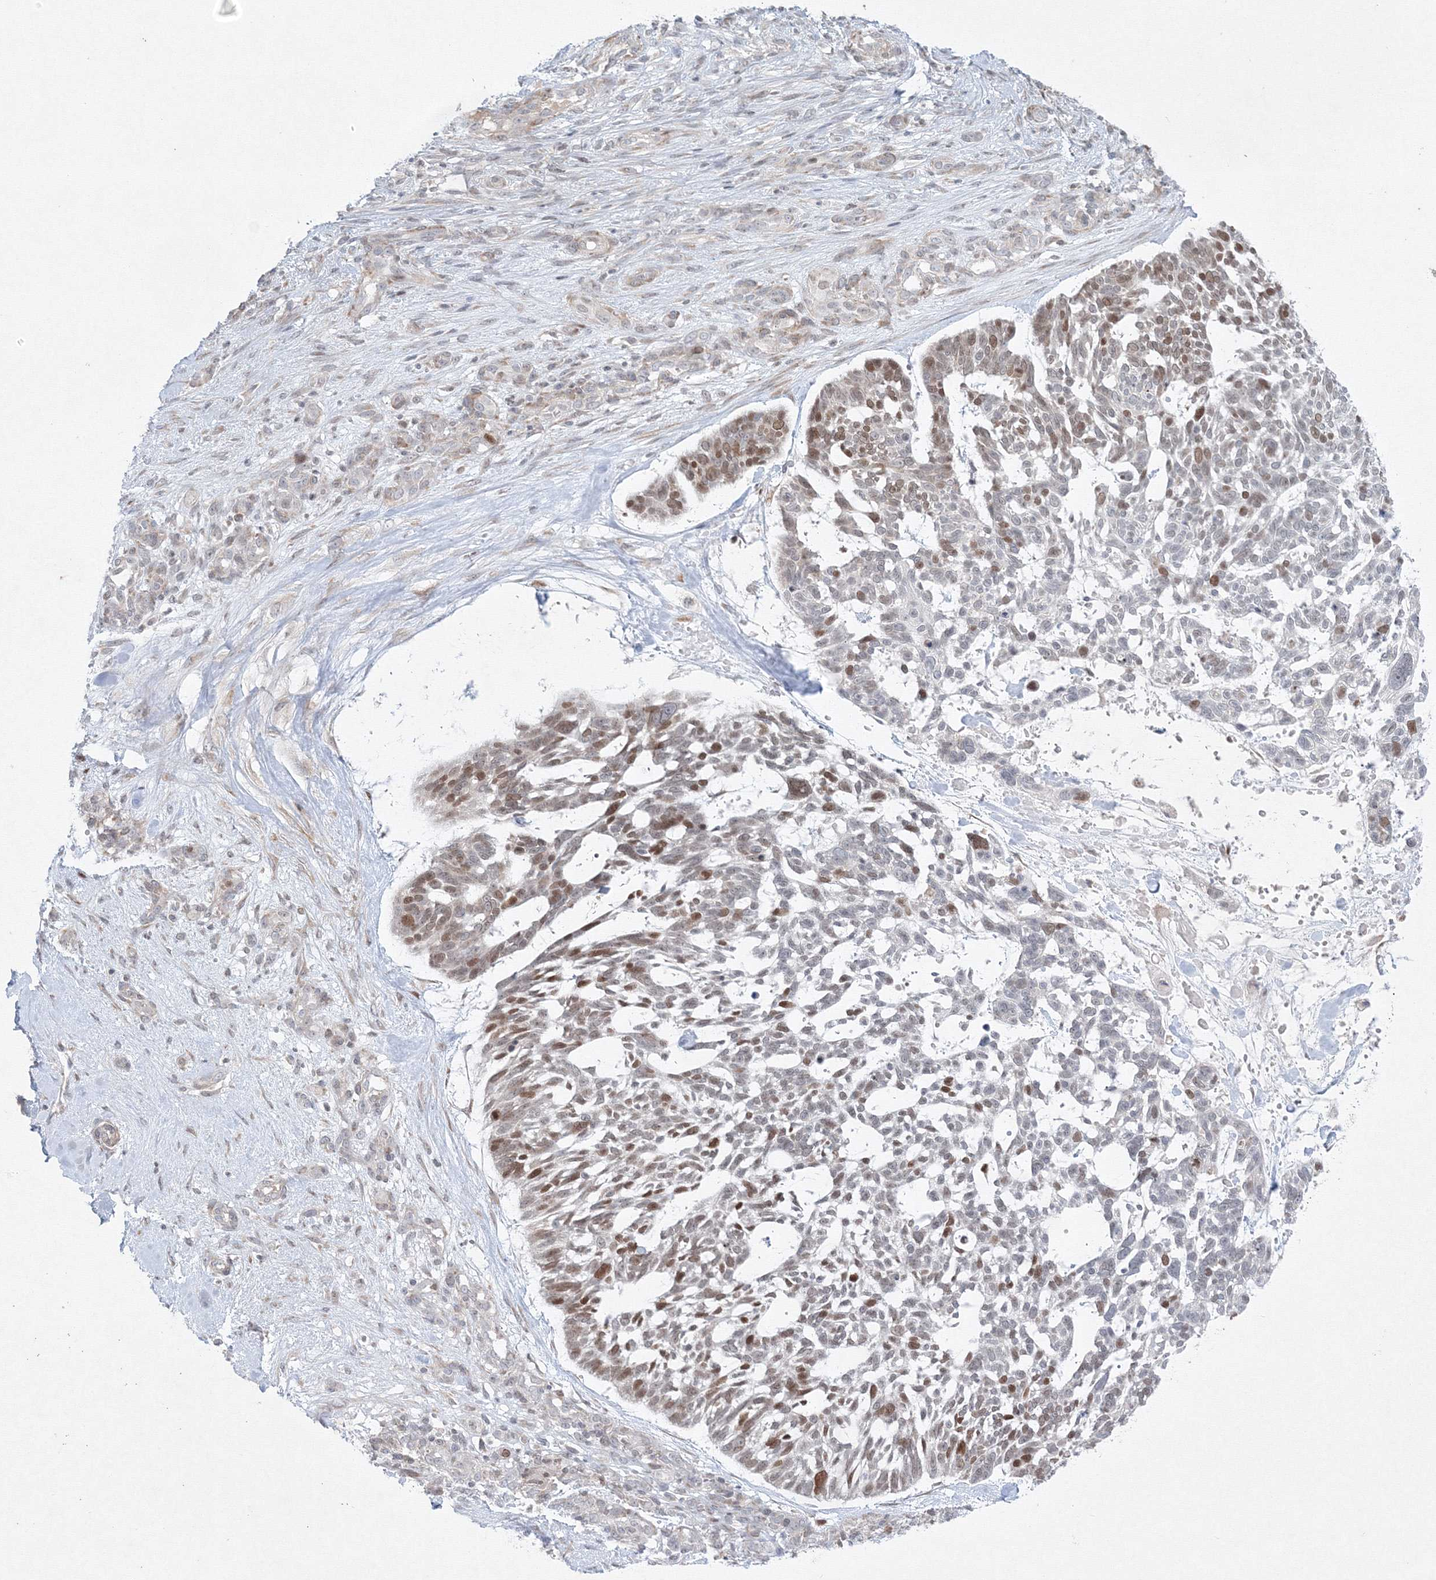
{"staining": {"intensity": "moderate", "quantity": "<25%", "location": "nuclear"}, "tissue": "skin cancer", "cell_type": "Tumor cells", "image_type": "cancer", "snomed": [{"axis": "morphology", "description": "Basal cell carcinoma"}, {"axis": "topography", "description": "Skin"}], "caption": "Protein expression analysis of human skin basal cell carcinoma reveals moderate nuclear staining in about <25% of tumor cells.", "gene": "KIF4A", "patient": {"sex": "male", "age": 88}}